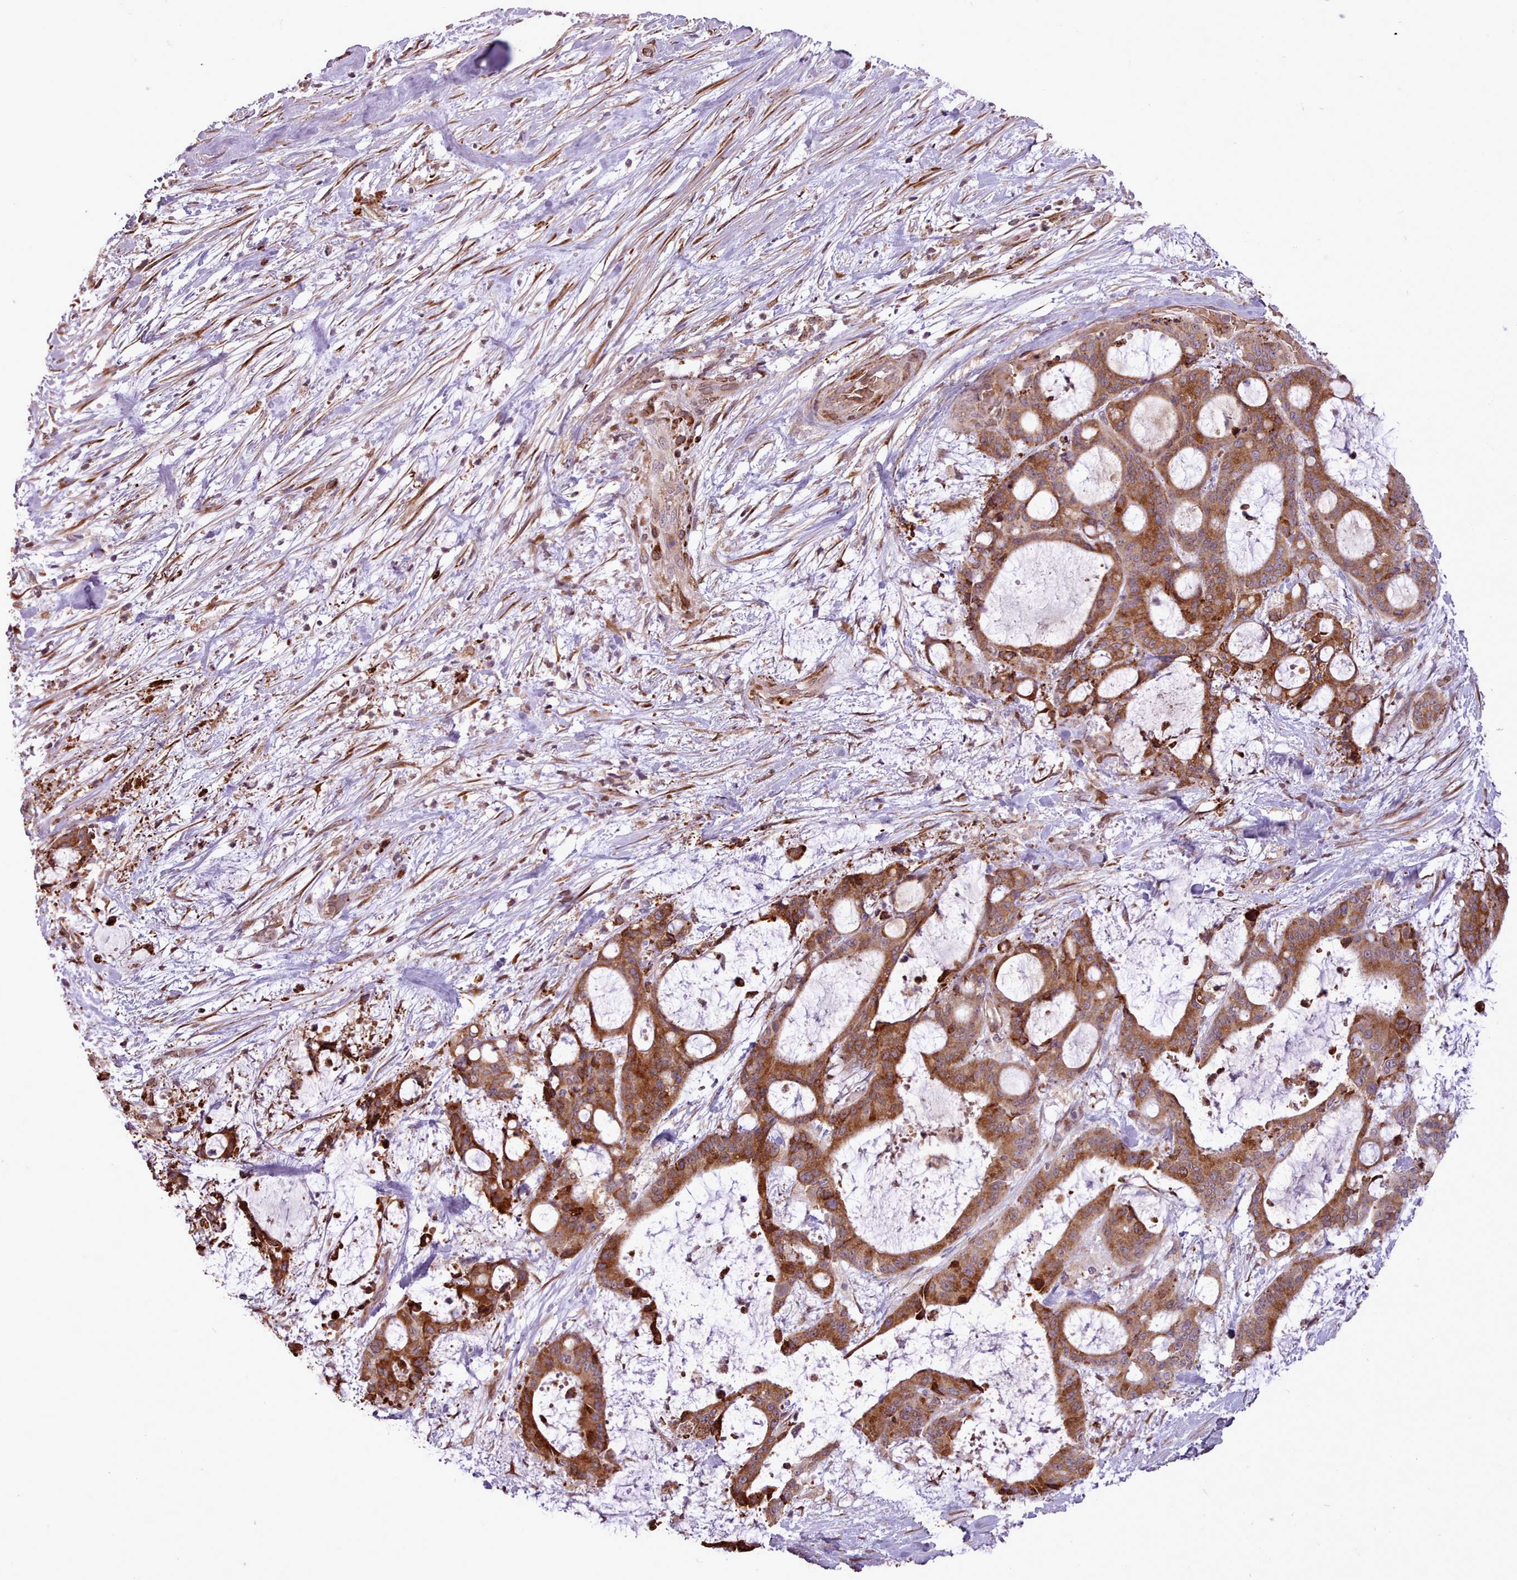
{"staining": {"intensity": "moderate", "quantity": ">75%", "location": "cytoplasmic/membranous"}, "tissue": "liver cancer", "cell_type": "Tumor cells", "image_type": "cancer", "snomed": [{"axis": "morphology", "description": "Normal tissue, NOS"}, {"axis": "morphology", "description": "Cholangiocarcinoma"}, {"axis": "topography", "description": "Liver"}, {"axis": "topography", "description": "Peripheral nerve tissue"}], "caption": "Moderate cytoplasmic/membranous expression for a protein is appreciated in about >75% of tumor cells of liver cancer using immunohistochemistry (IHC).", "gene": "CABP1", "patient": {"sex": "female", "age": 73}}